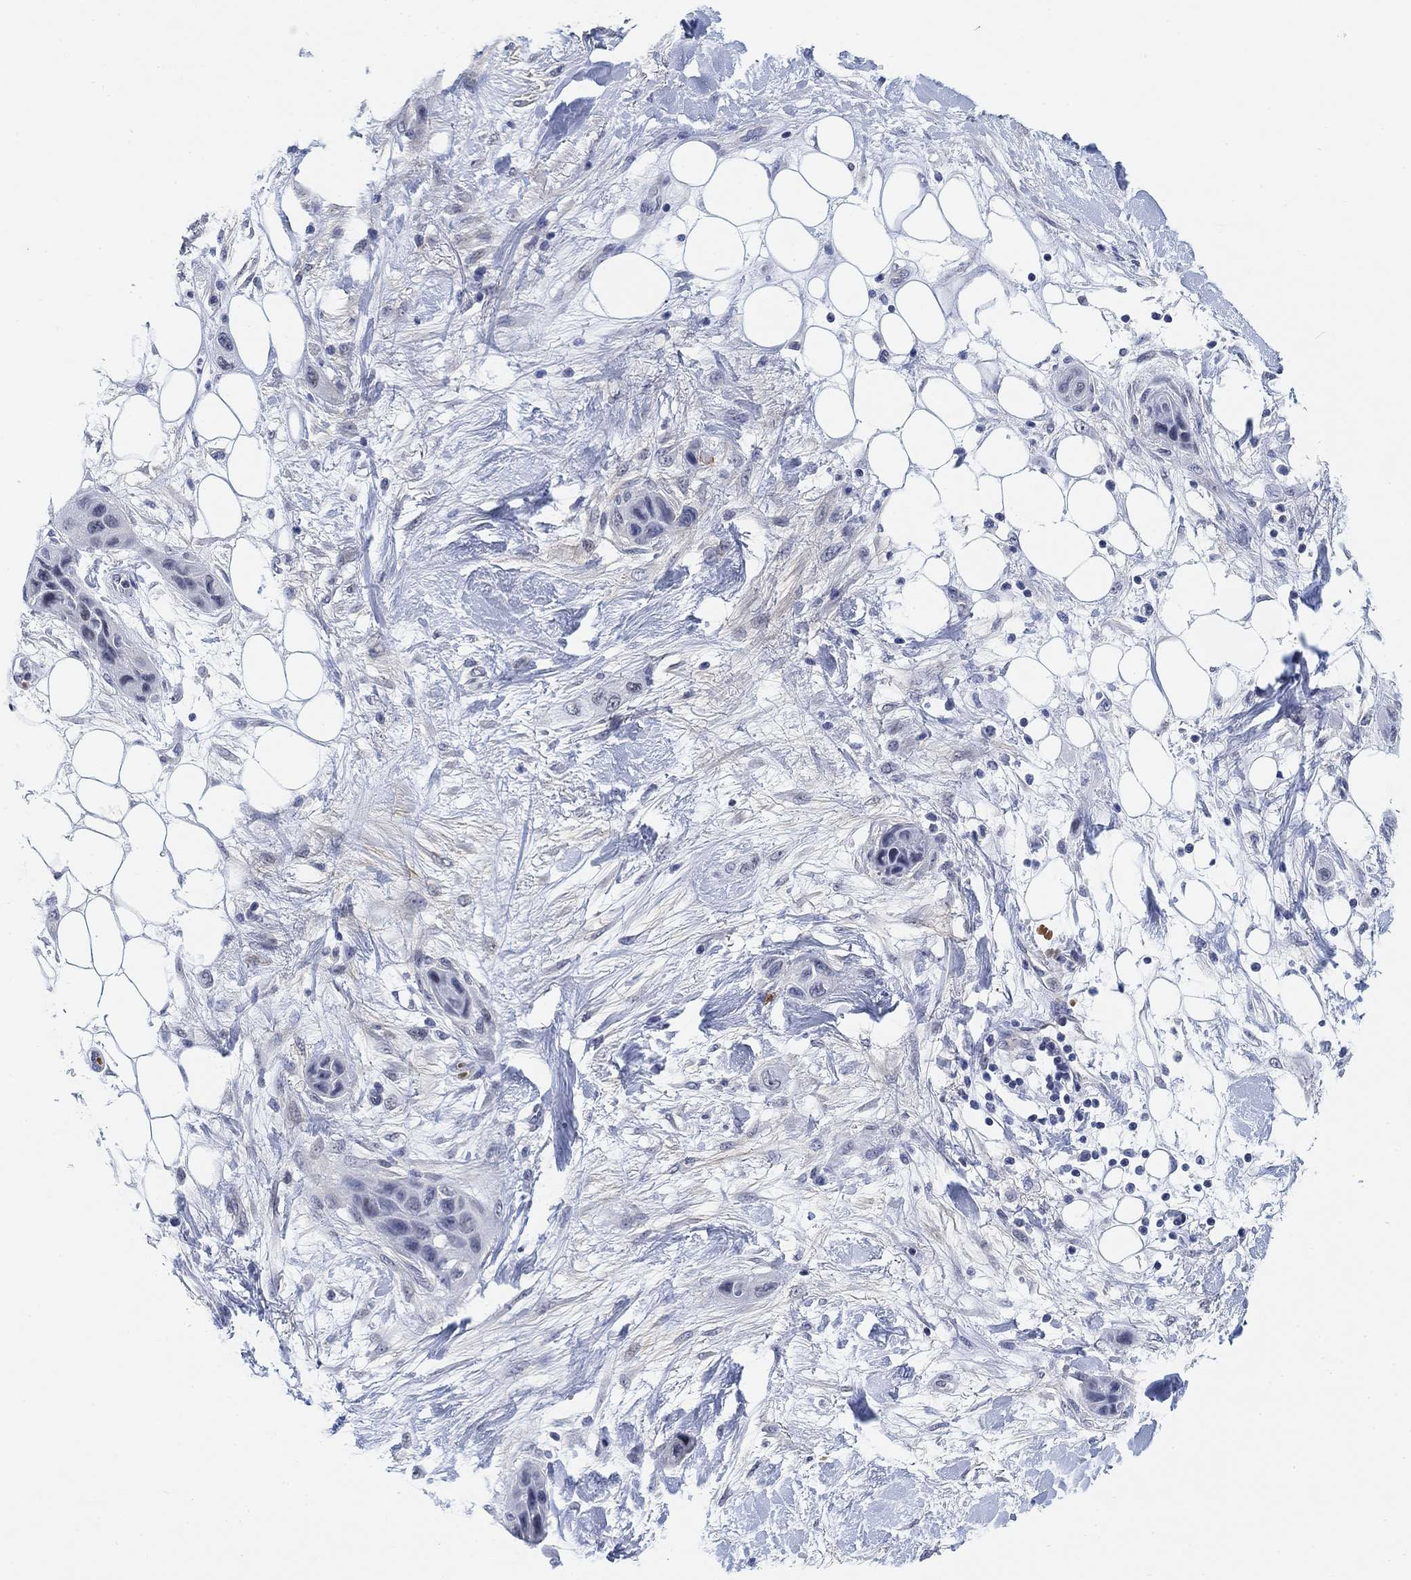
{"staining": {"intensity": "negative", "quantity": "none", "location": "none"}, "tissue": "skin cancer", "cell_type": "Tumor cells", "image_type": "cancer", "snomed": [{"axis": "morphology", "description": "Squamous cell carcinoma, NOS"}, {"axis": "topography", "description": "Skin"}], "caption": "Human skin squamous cell carcinoma stained for a protein using immunohistochemistry (IHC) displays no staining in tumor cells.", "gene": "PAX6", "patient": {"sex": "male", "age": 79}}